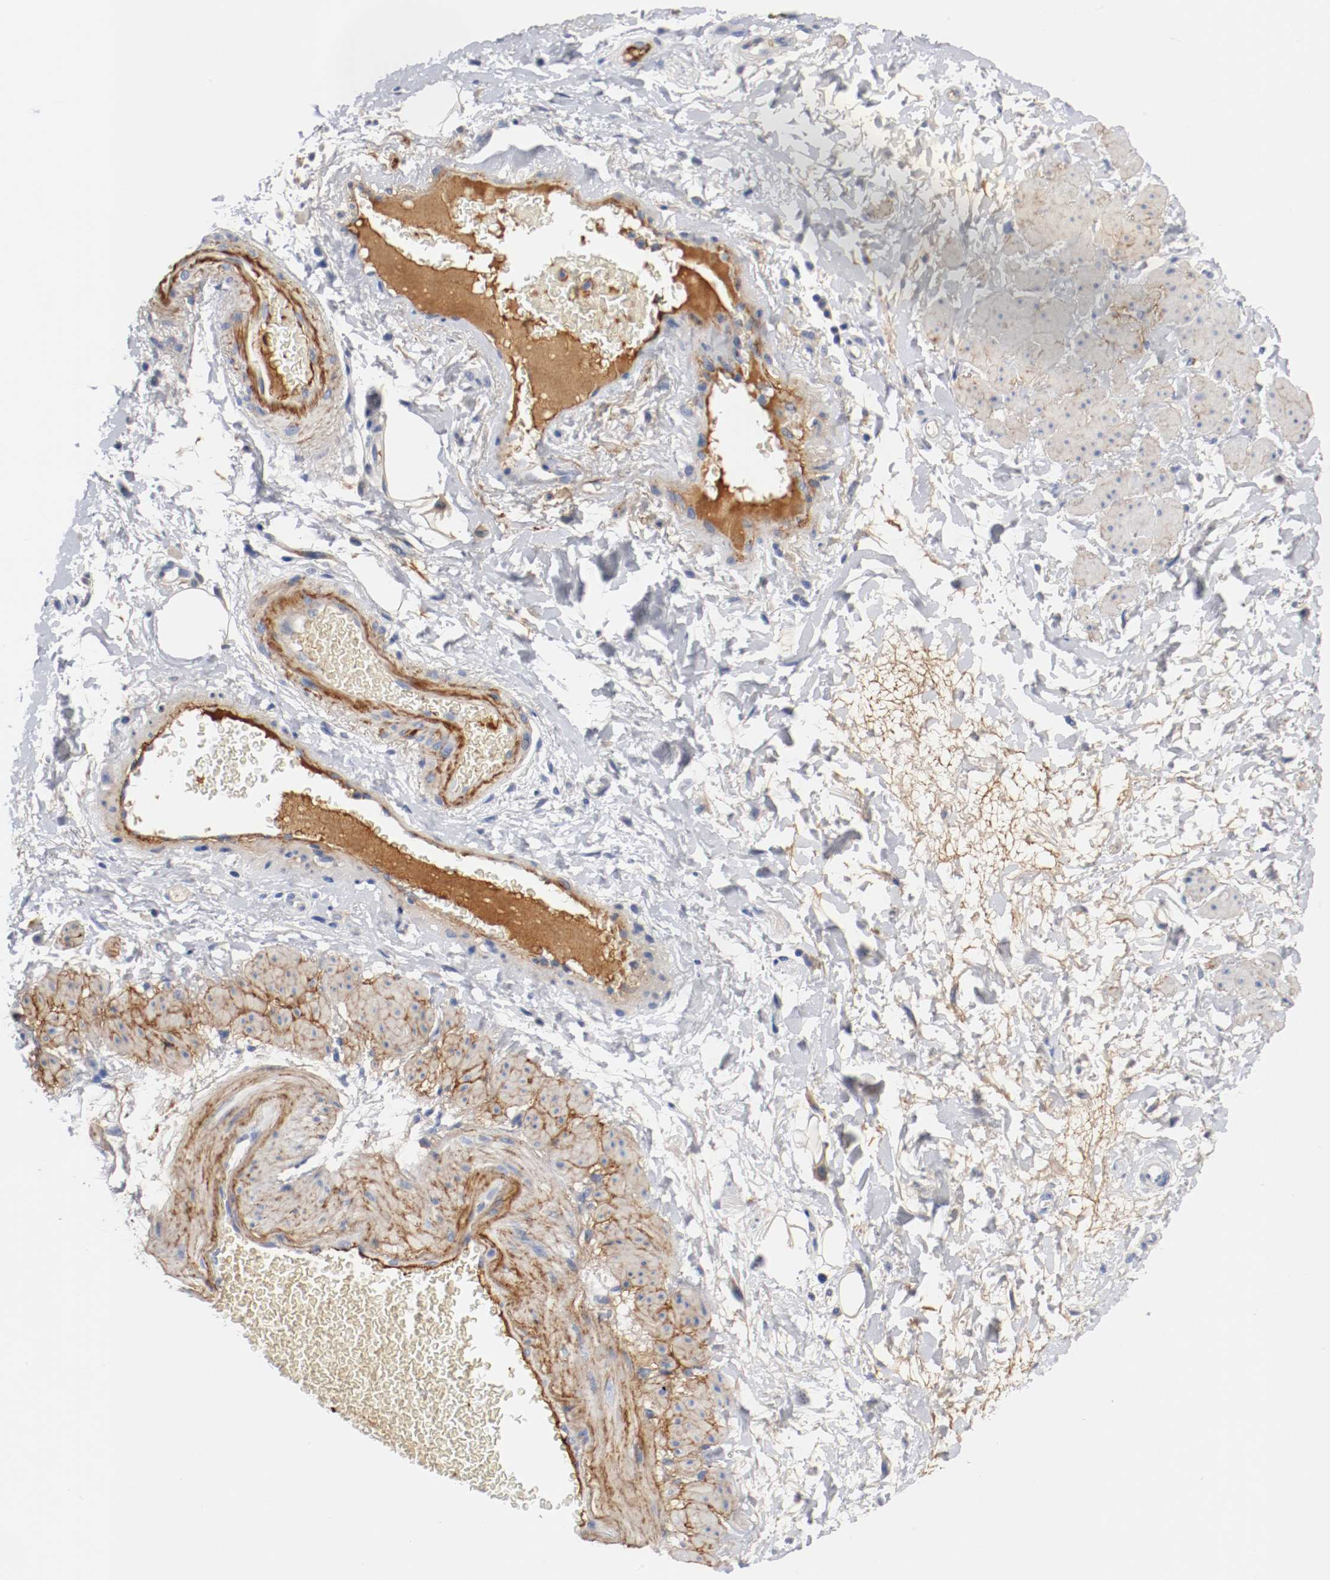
{"staining": {"intensity": "negative", "quantity": "none", "location": "none"}, "tissue": "adipose tissue", "cell_type": "Adipocytes", "image_type": "normal", "snomed": [{"axis": "morphology", "description": "Normal tissue, NOS"}, {"axis": "topography", "description": "Soft tissue"}, {"axis": "topography", "description": "Peripheral nerve tissue"}], "caption": "The immunohistochemistry image has no significant expression in adipocytes of adipose tissue.", "gene": "TNC", "patient": {"sex": "female", "age": 71}}